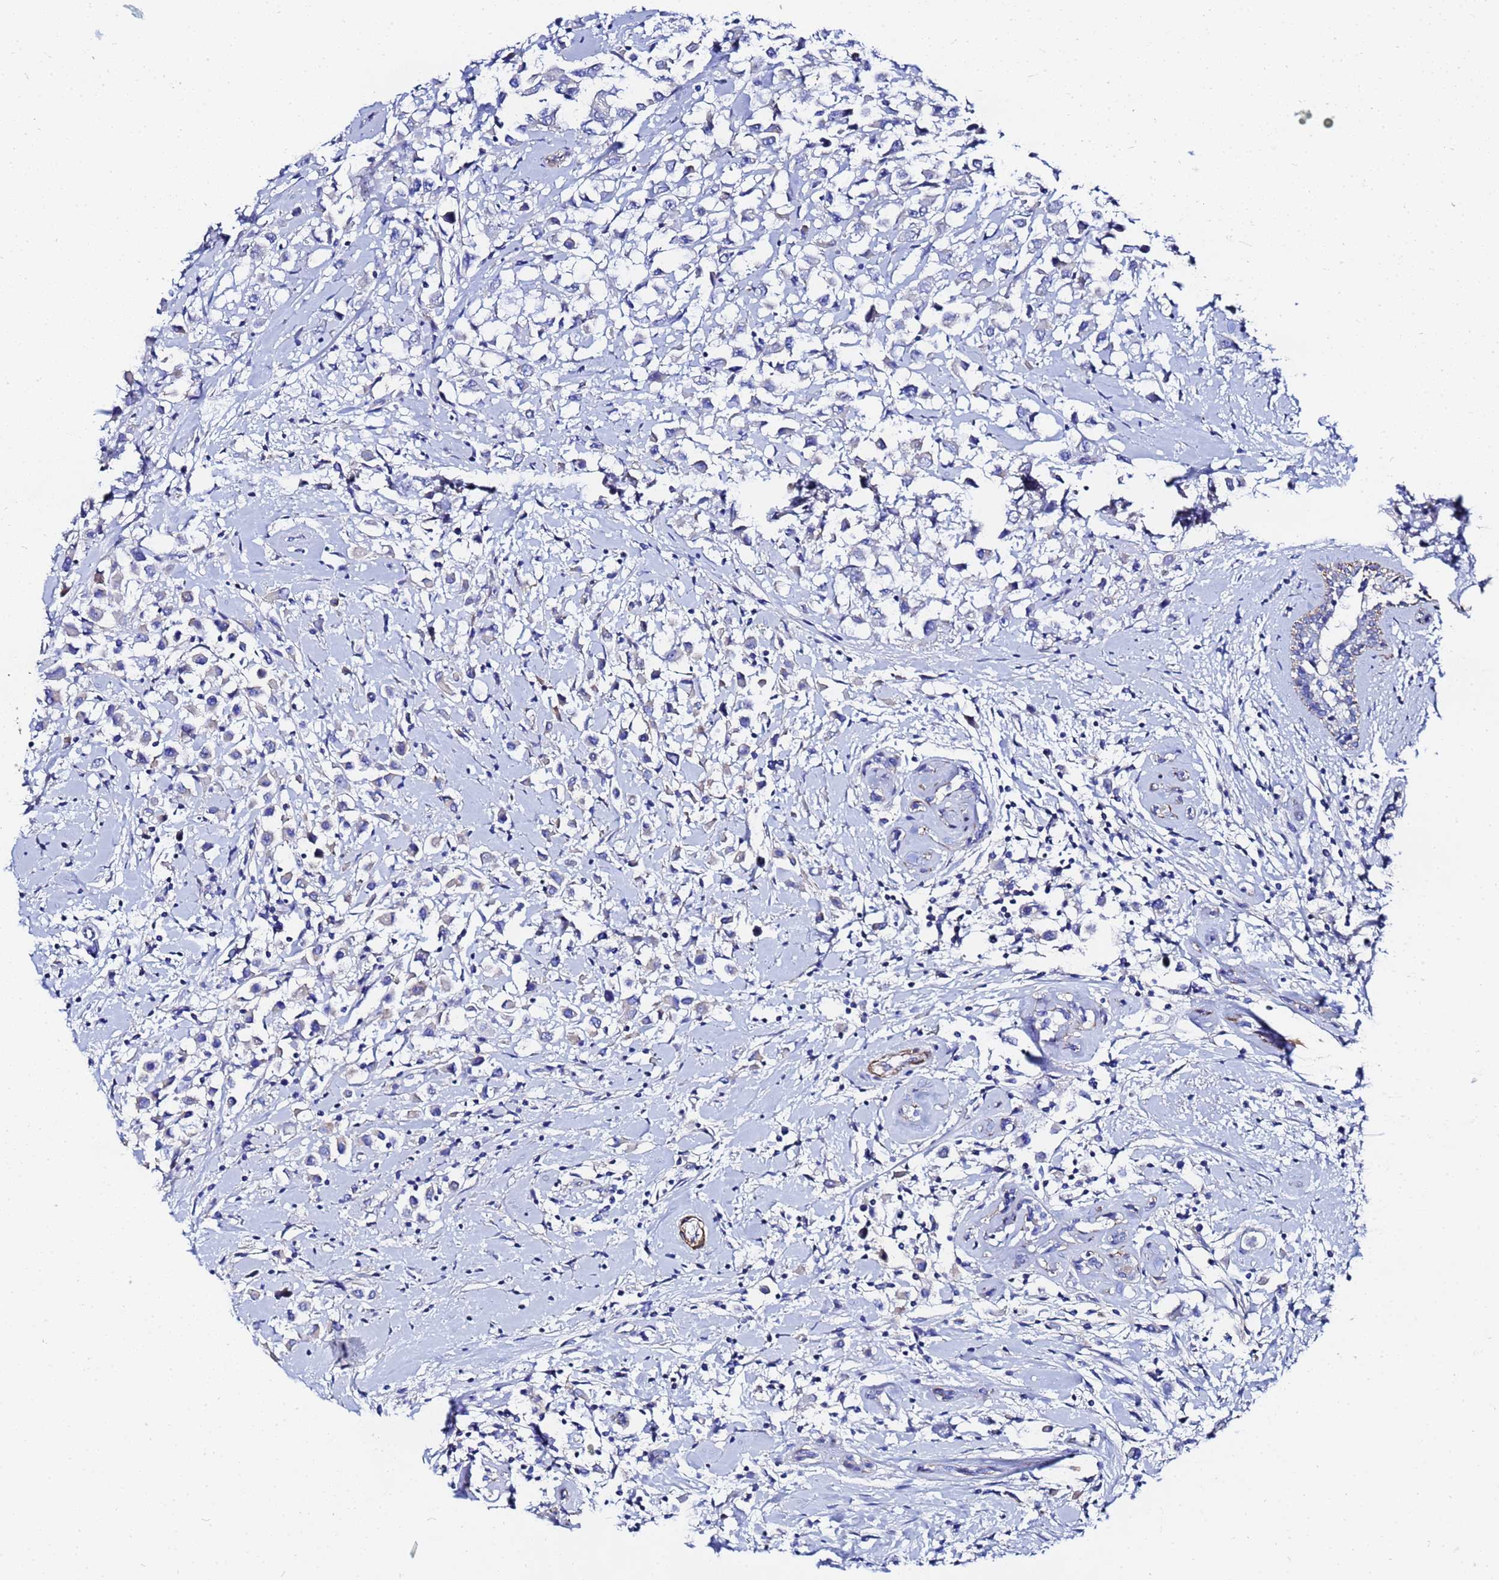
{"staining": {"intensity": "negative", "quantity": "none", "location": "none"}, "tissue": "breast cancer", "cell_type": "Tumor cells", "image_type": "cancer", "snomed": [{"axis": "morphology", "description": "Duct carcinoma"}, {"axis": "topography", "description": "Breast"}], "caption": "Tumor cells show no significant positivity in intraductal carcinoma (breast).", "gene": "RAB39B", "patient": {"sex": "female", "age": 87}}